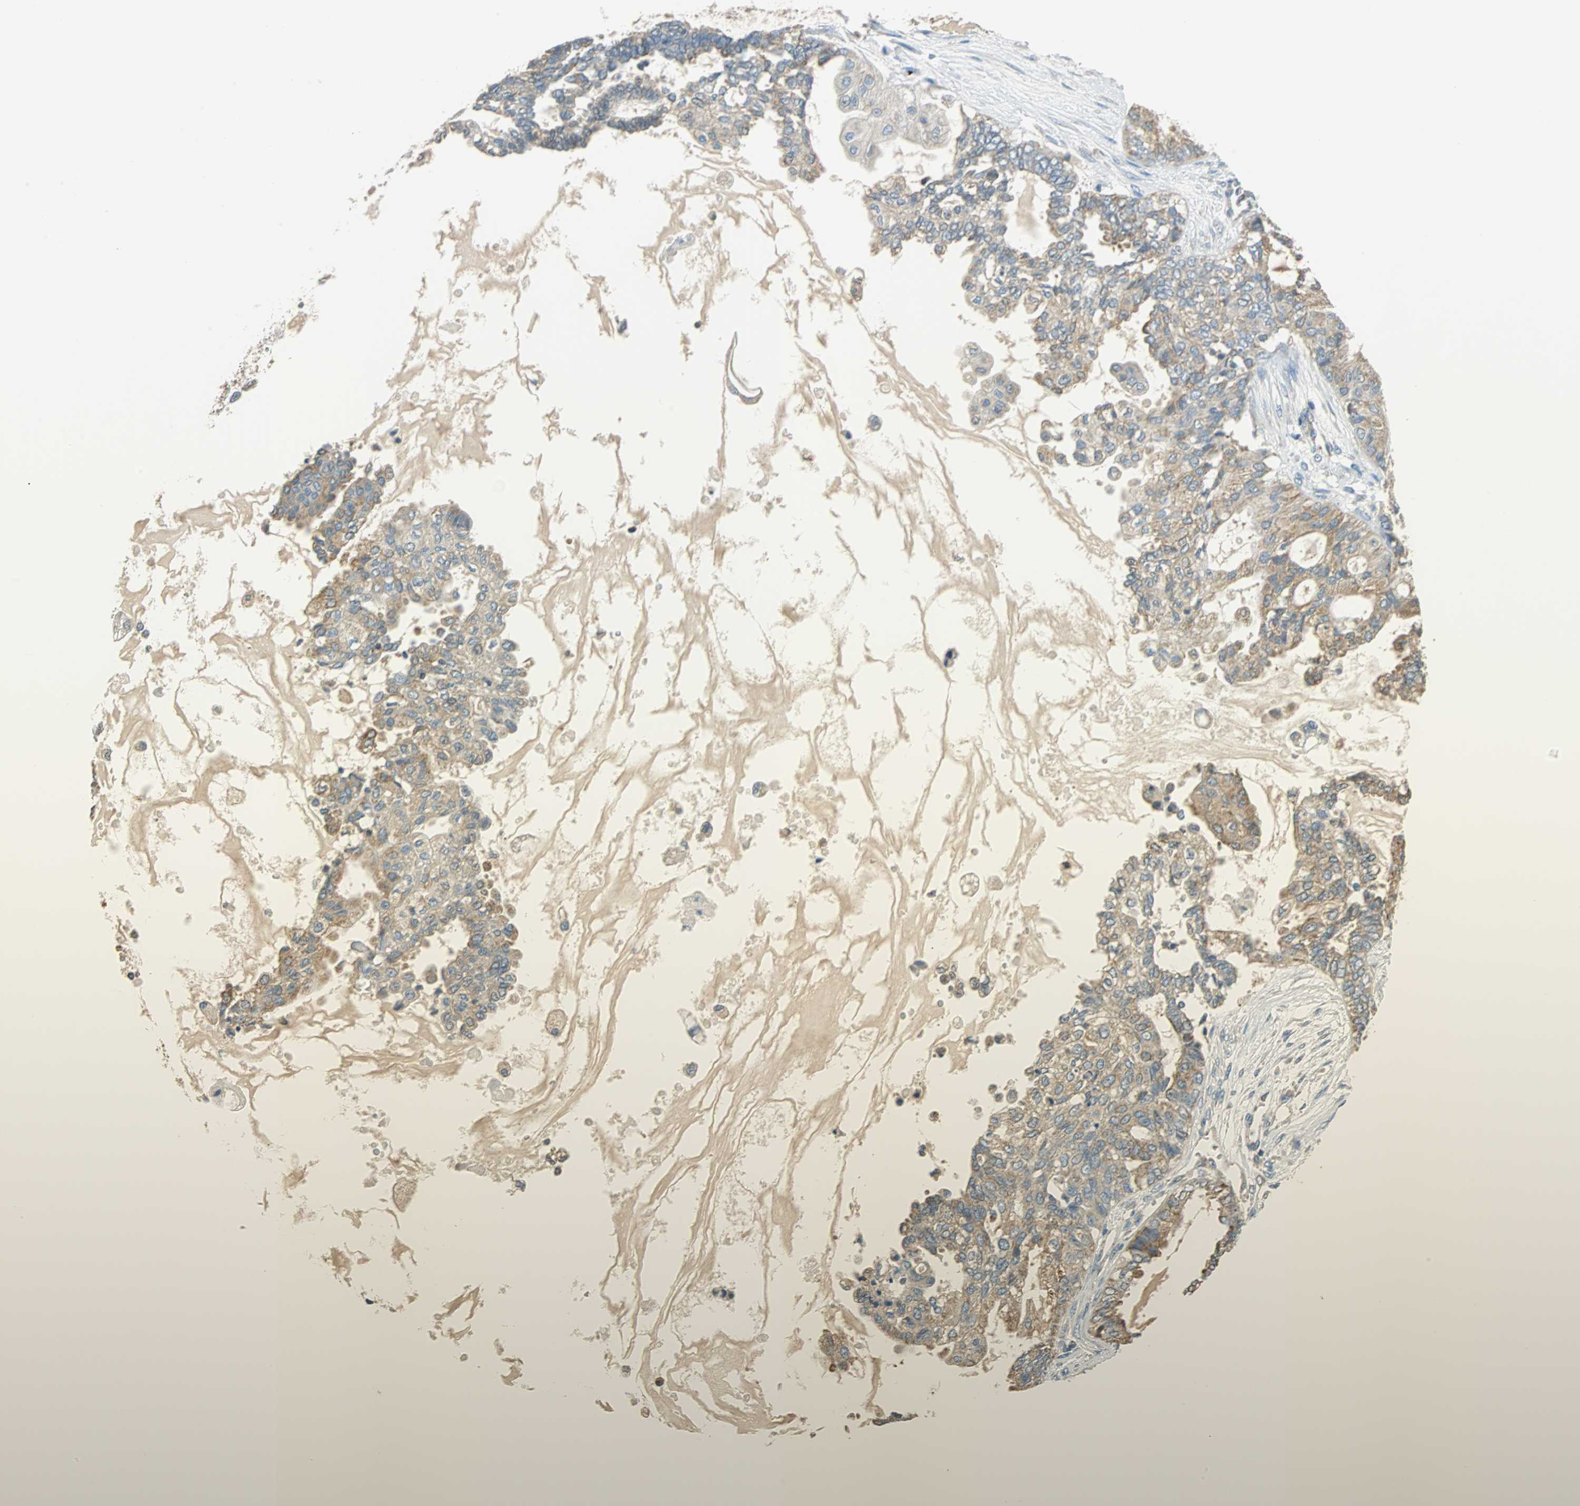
{"staining": {"intensity": "weak", "quantity": ">75%", "location": "cytoplasmic/membranous"}, "tissue": "ovarian cancer", "cell_type": "Tumor cells", "image_type": "cancer", "snomed": [{"axis": "morphology", "description": "Carcinoma, NOS"}, {"axis": "morphology", "description": "Carcinoma, endometroid"}, {"axis": "topography", "description": "Ovary"}], "caption": "Protein staining demonstrates weak cytoplasmic/membranous expression in approximately >75% of tumor cells in ovarian cancer (carcinoma).", "gene": "CPA3", "patient": {"sex": "female", "age": 50}}